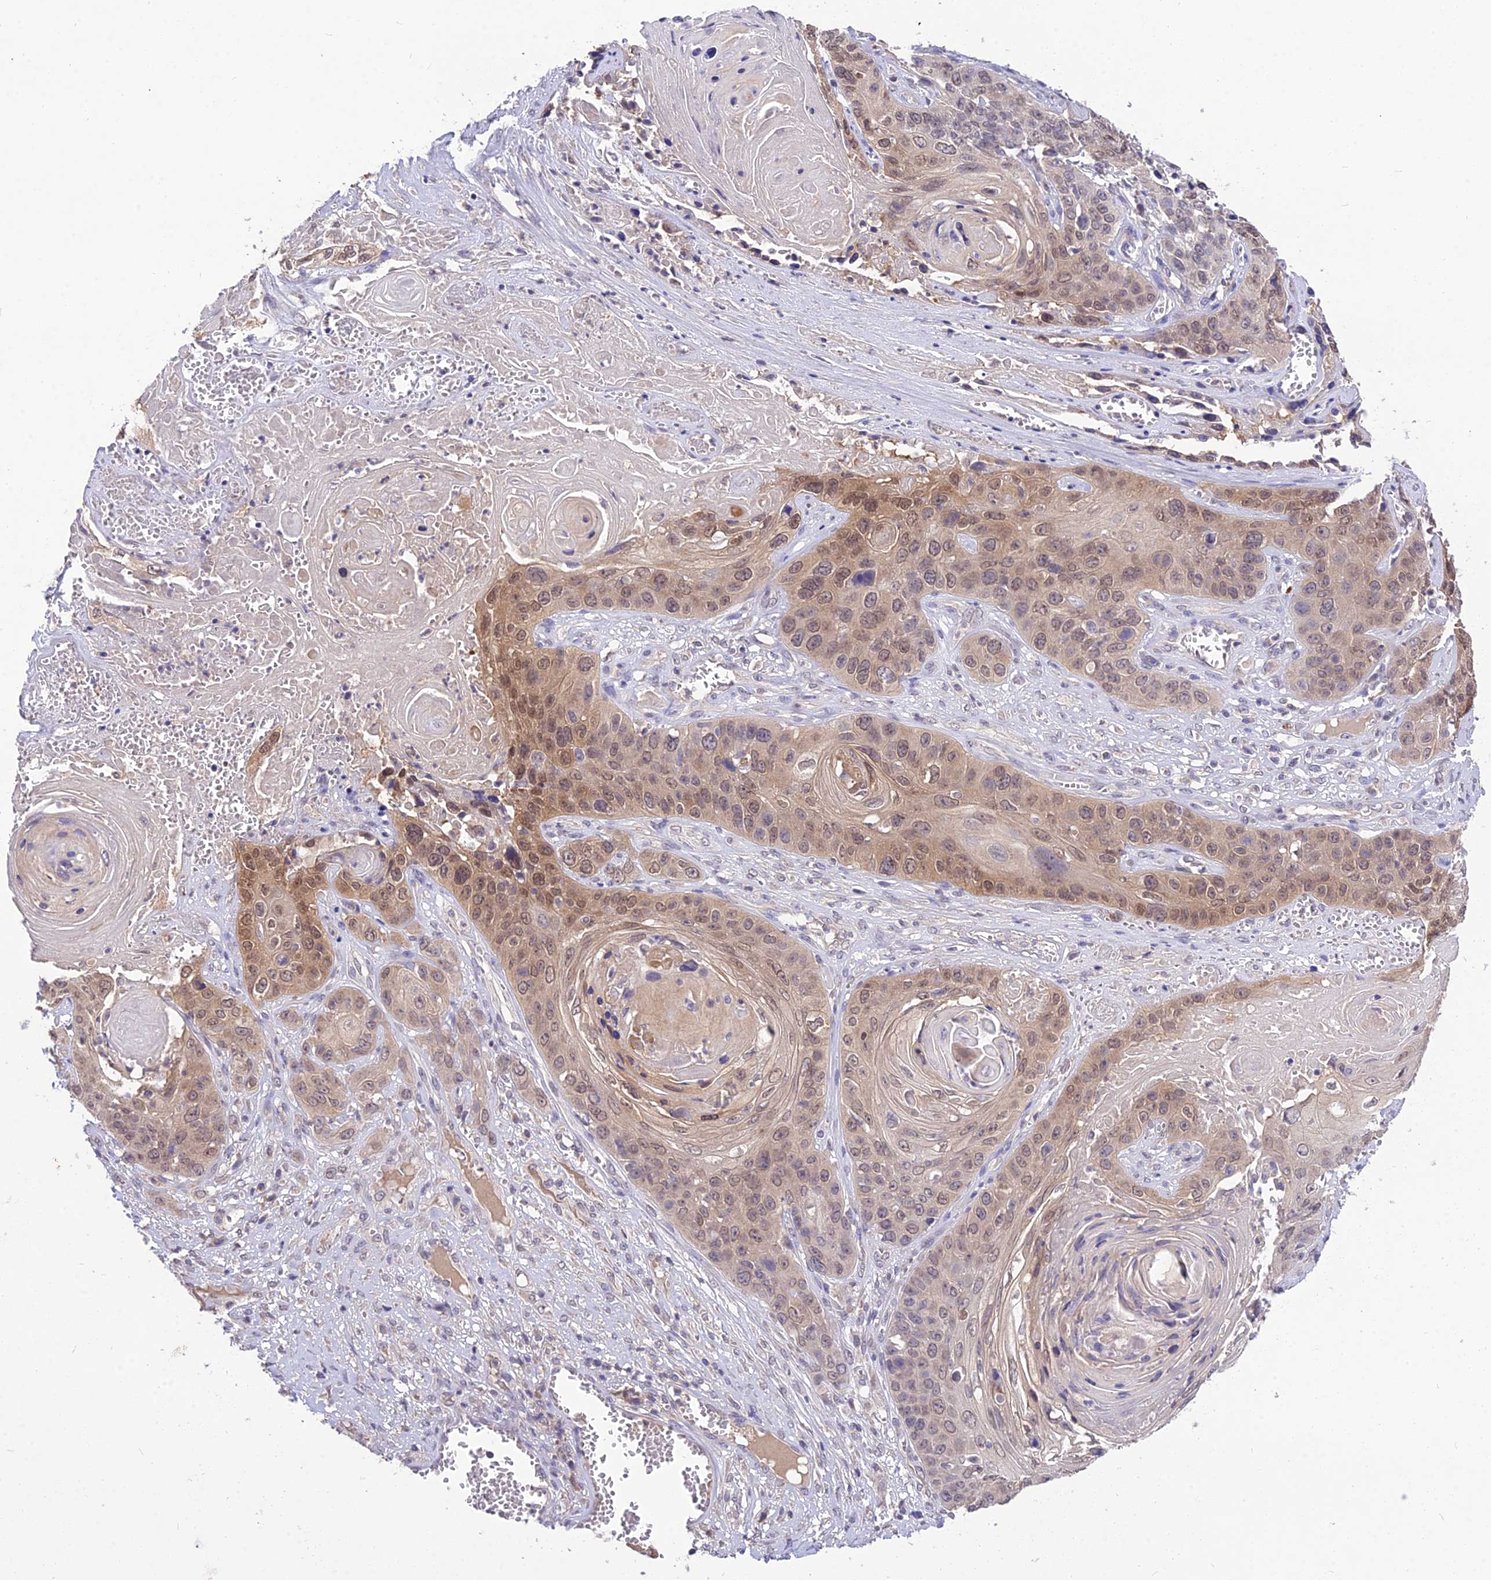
{"staining": {"intensity": "moderate", "quantity": "<25%", "location": "cytoplasmic/membranous,nuclear"}, "tissue": "skin cancer", "cell_type": "Tumor cells", "image_type": "cancer", "snomed": [{"axis": "morphology", "description": "Squamous cell carcinoma, NOS"}, {"axis": "topography", "description": "Skin"}], "caption": "Protein expression analysis of skin squamous cell carcinoma demonstrates moderate cytoplasmic/membranous and nuclear staining in about <25% of tumor cells.", "gene": "PGK1", "patient": {"sex": "male", "age": 55}}